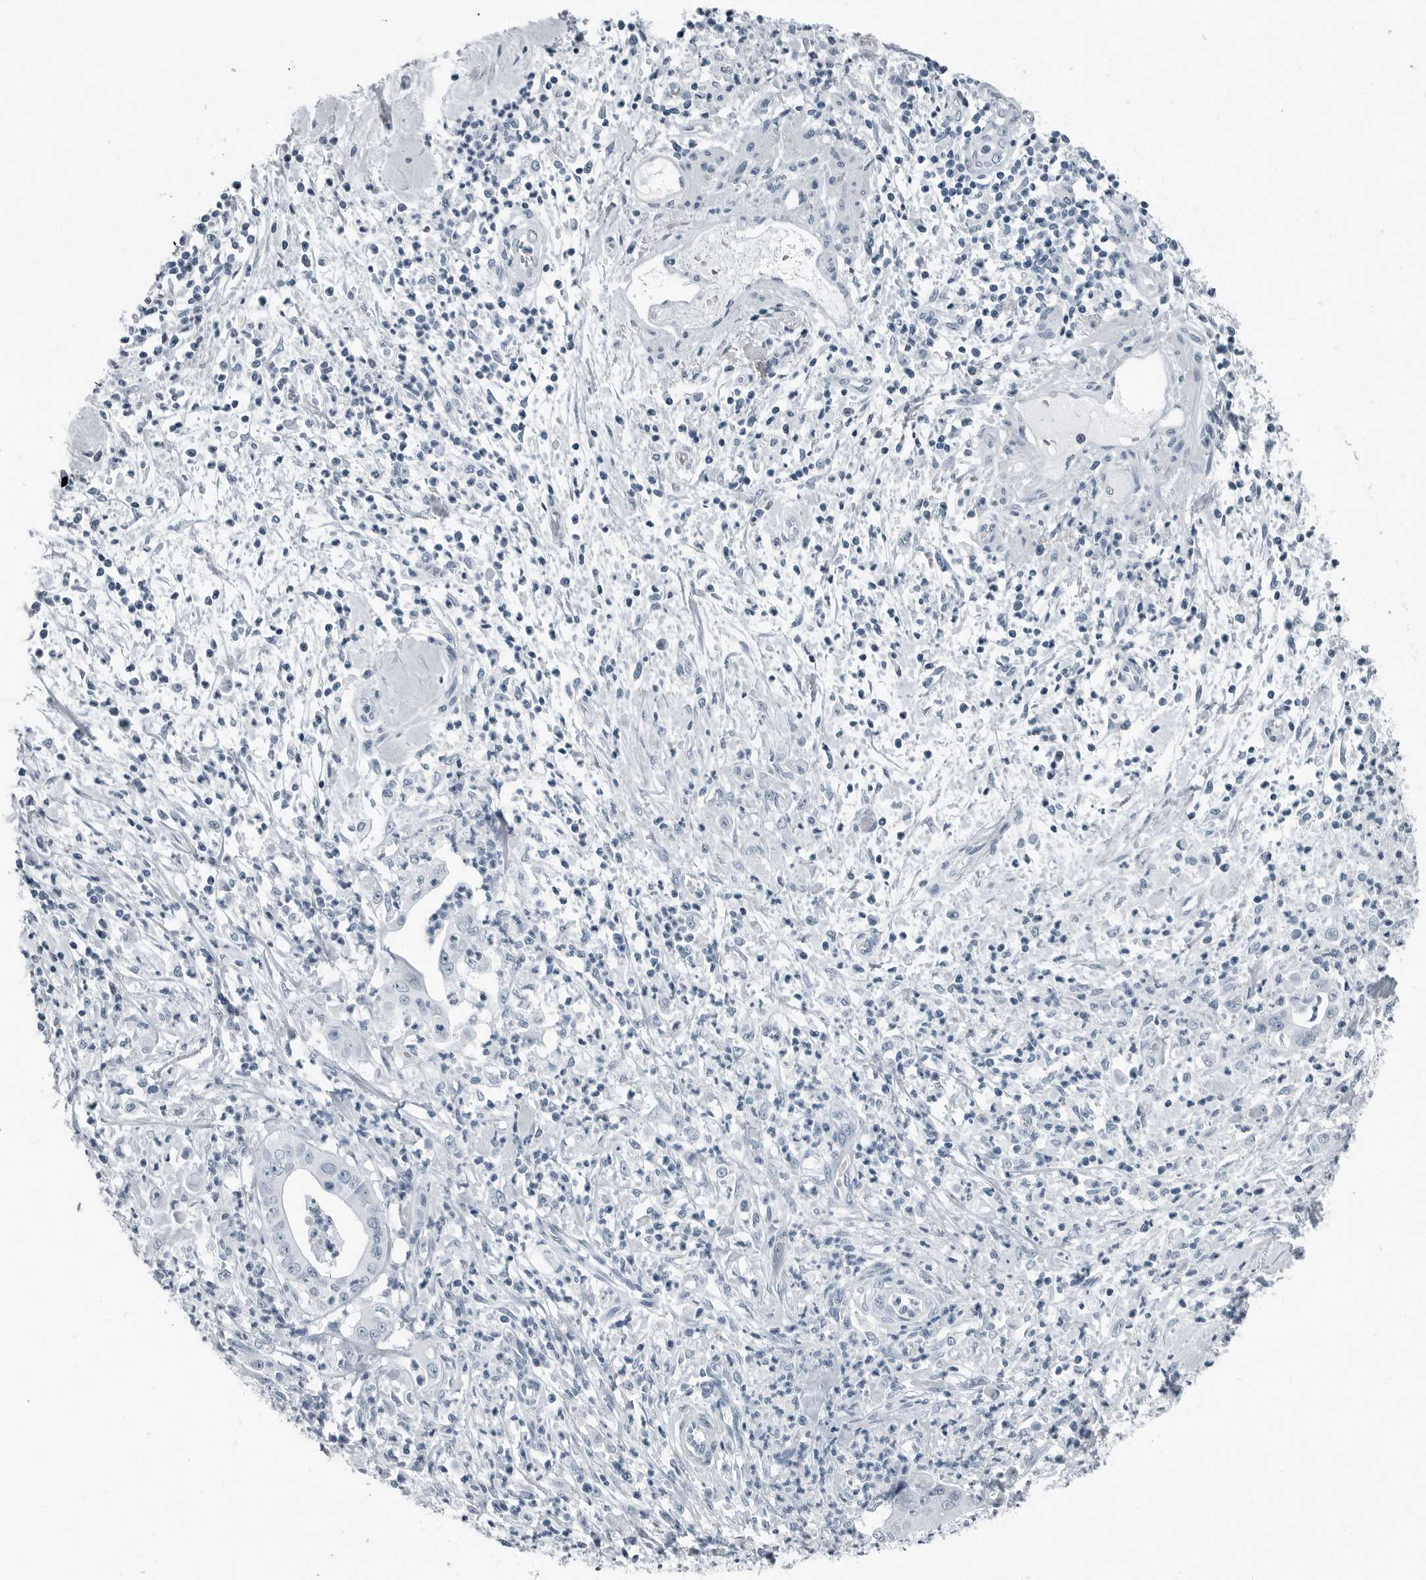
{"staining": {"intensity": "negative", "quantity": "none", "location": "none"}, "tissue": "pancreatic cancer", "cell_type": "Tumor cells", "image_type": "cancer", "snomed": [{"axis": "morphology", "description": "Adenocarcinoma, NOS"}, {"axis": "topography", "description": "Pancreas"}], "caption": "This is an immunohistochemistry photomicrograph of human pancreatic cancer (adenocarcinoma). There is no expression in tumor cells.", "gene": "FABP6", "patient": {"sex": "male", "age": 69}}